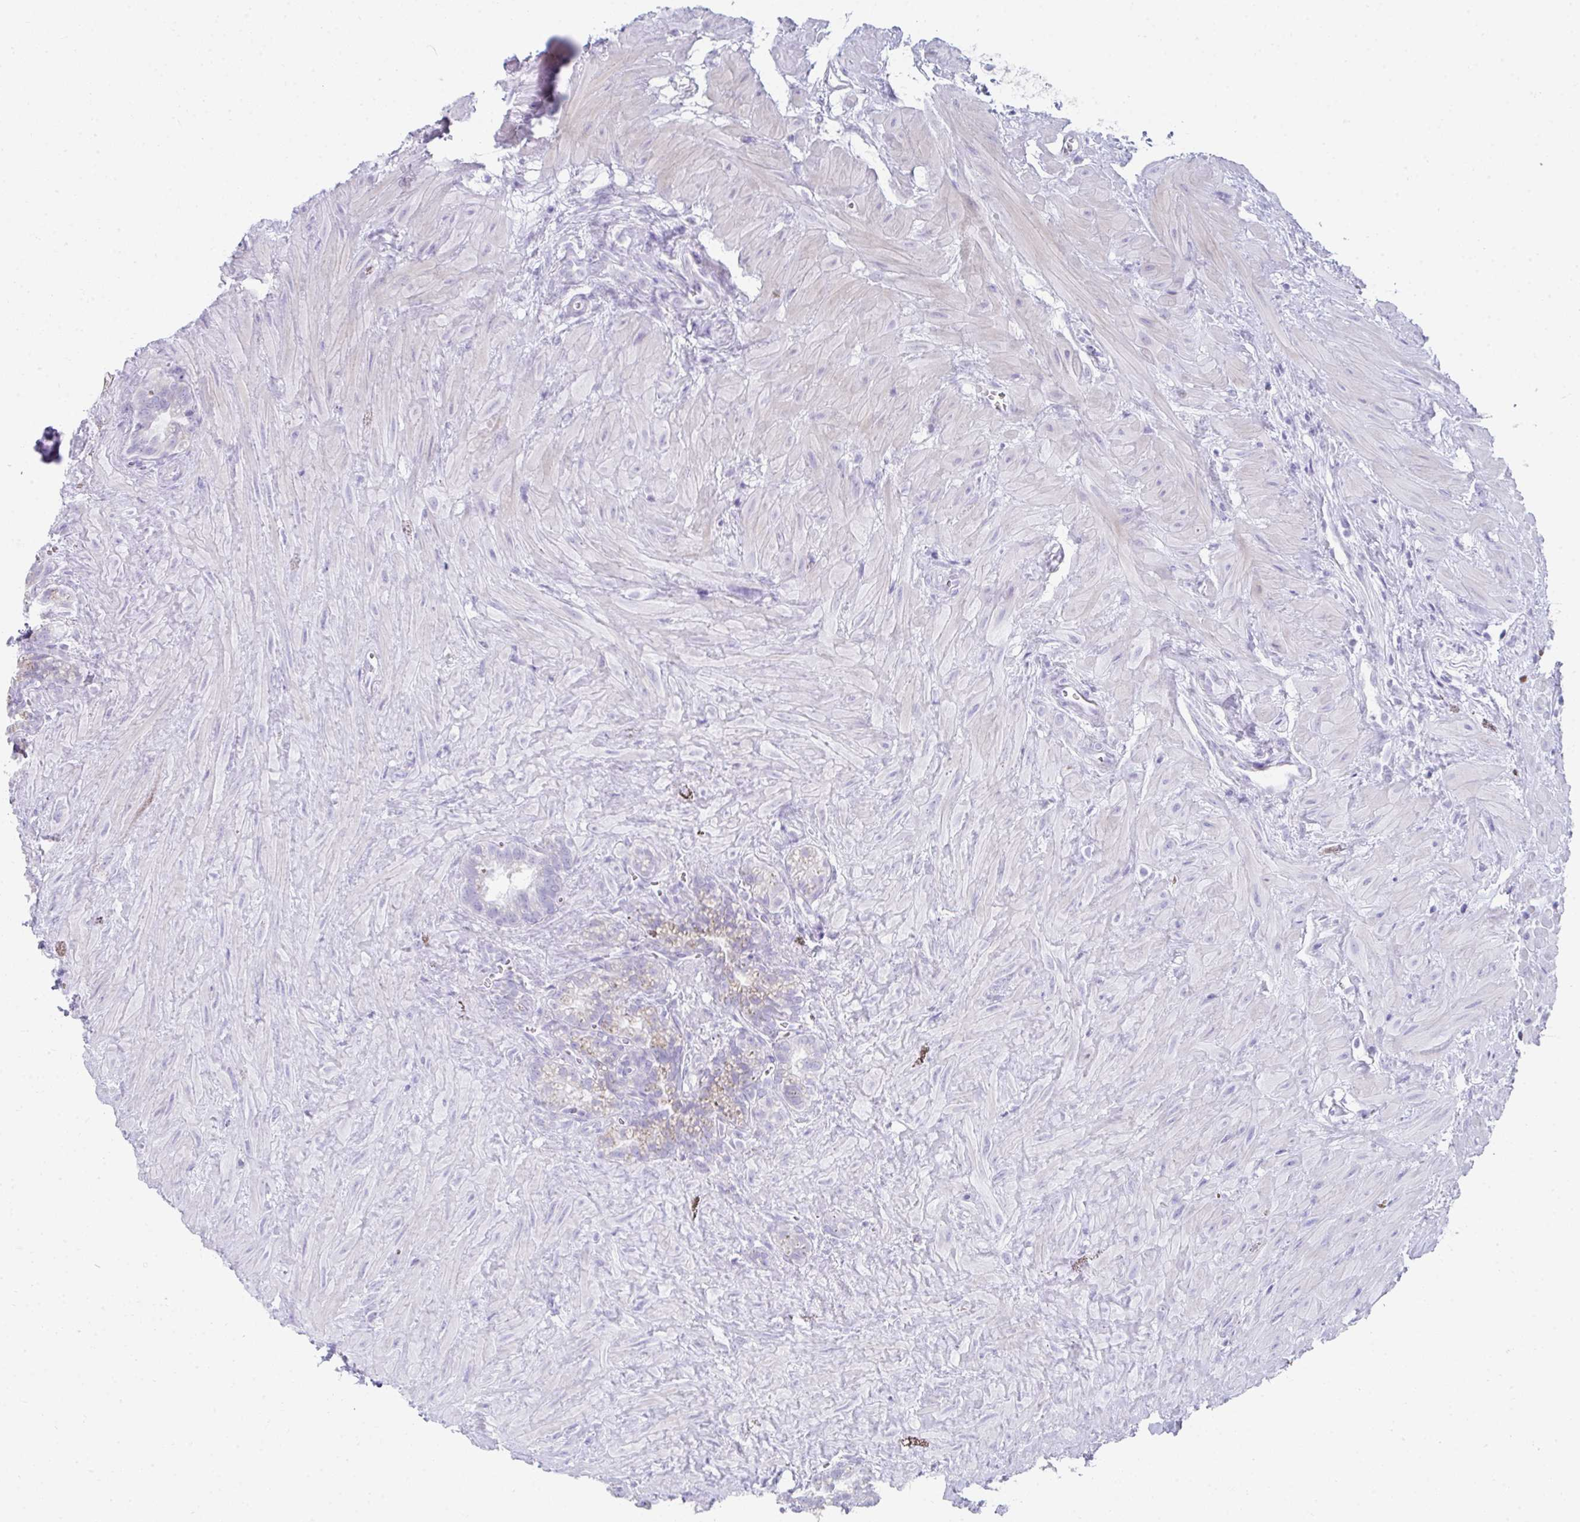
{"staining": {"intensity": "negative", "quantity": "none", "location": "none"}, "tissue": "seminal vesicle", "cell_type": "Glandular cells", "image_type": "normal", "snomed": [{"axis": "morphology", "description": "Normal tissue, NOS"}, {"axis": "topography", "description": "Seminal veicle"}], "caption": "Protein analysis of benign seminal vesicle displays no significant expression in glandular cells.", "gene": "RLF", "patient": {"sex": "male", "age": 76}}